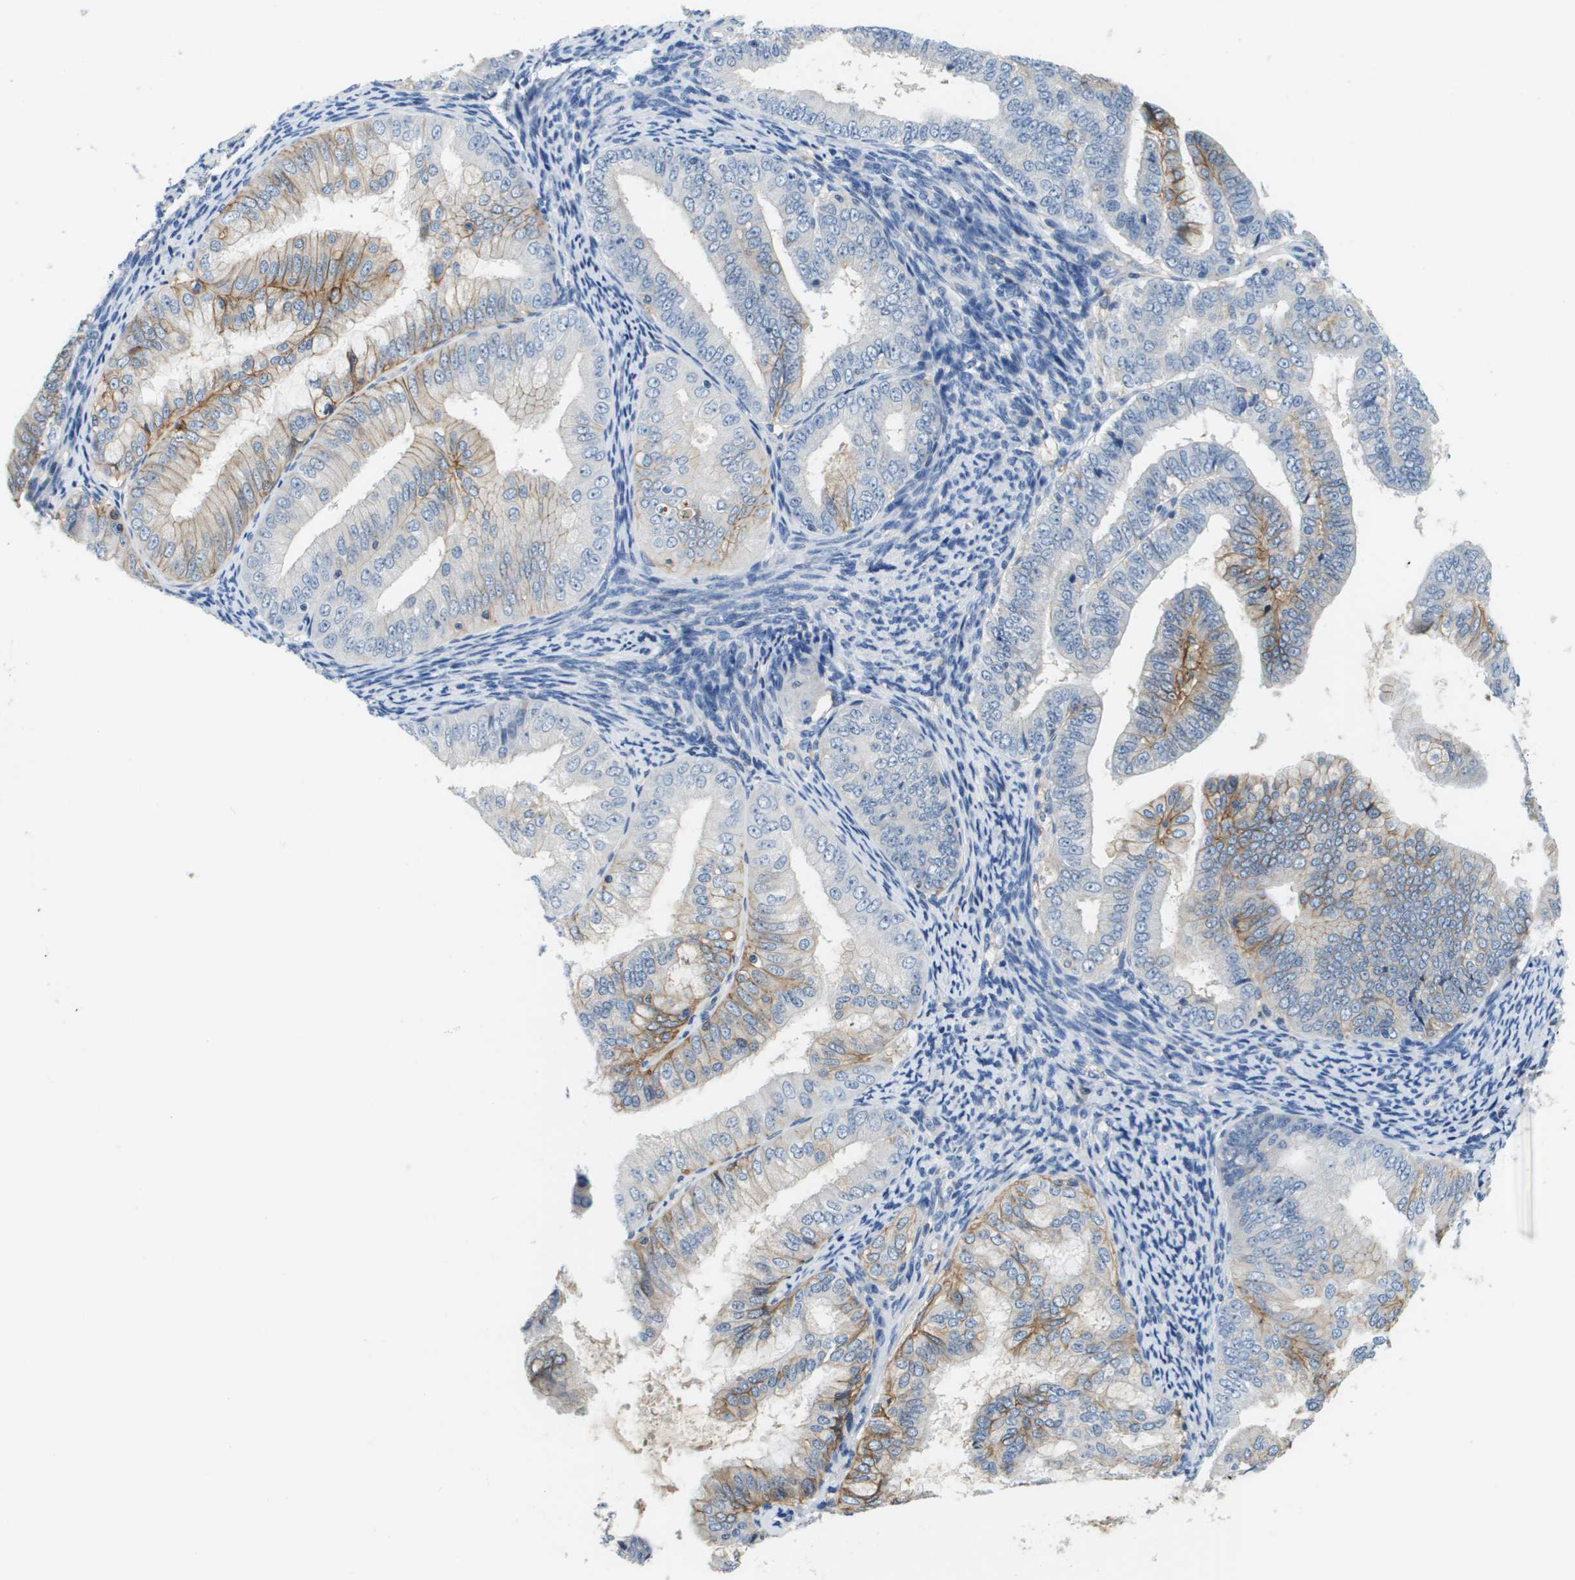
{"staining": {"intensity": "moderate", "quantity": "25%-75%", "location": "cytoplasmic/membranous"}, "tissue": "endometrial cancer", "cell_type": "Tumor cells", "image_type": "cancer", "snomed": [{"axis": "morphology", "description": "Adenocarcinoma, NOS"}, {"axis": "topography", "description": "Endometrium"}], "caption": "Brown immunohistochemical staining in human endometrial cancer exhibits moderate cytoplasmic/membranous expression in approximately 25%-75% of tumor cells.", "gene": "SLC16A3", "patient": {"sex": "female", "age": 63}}